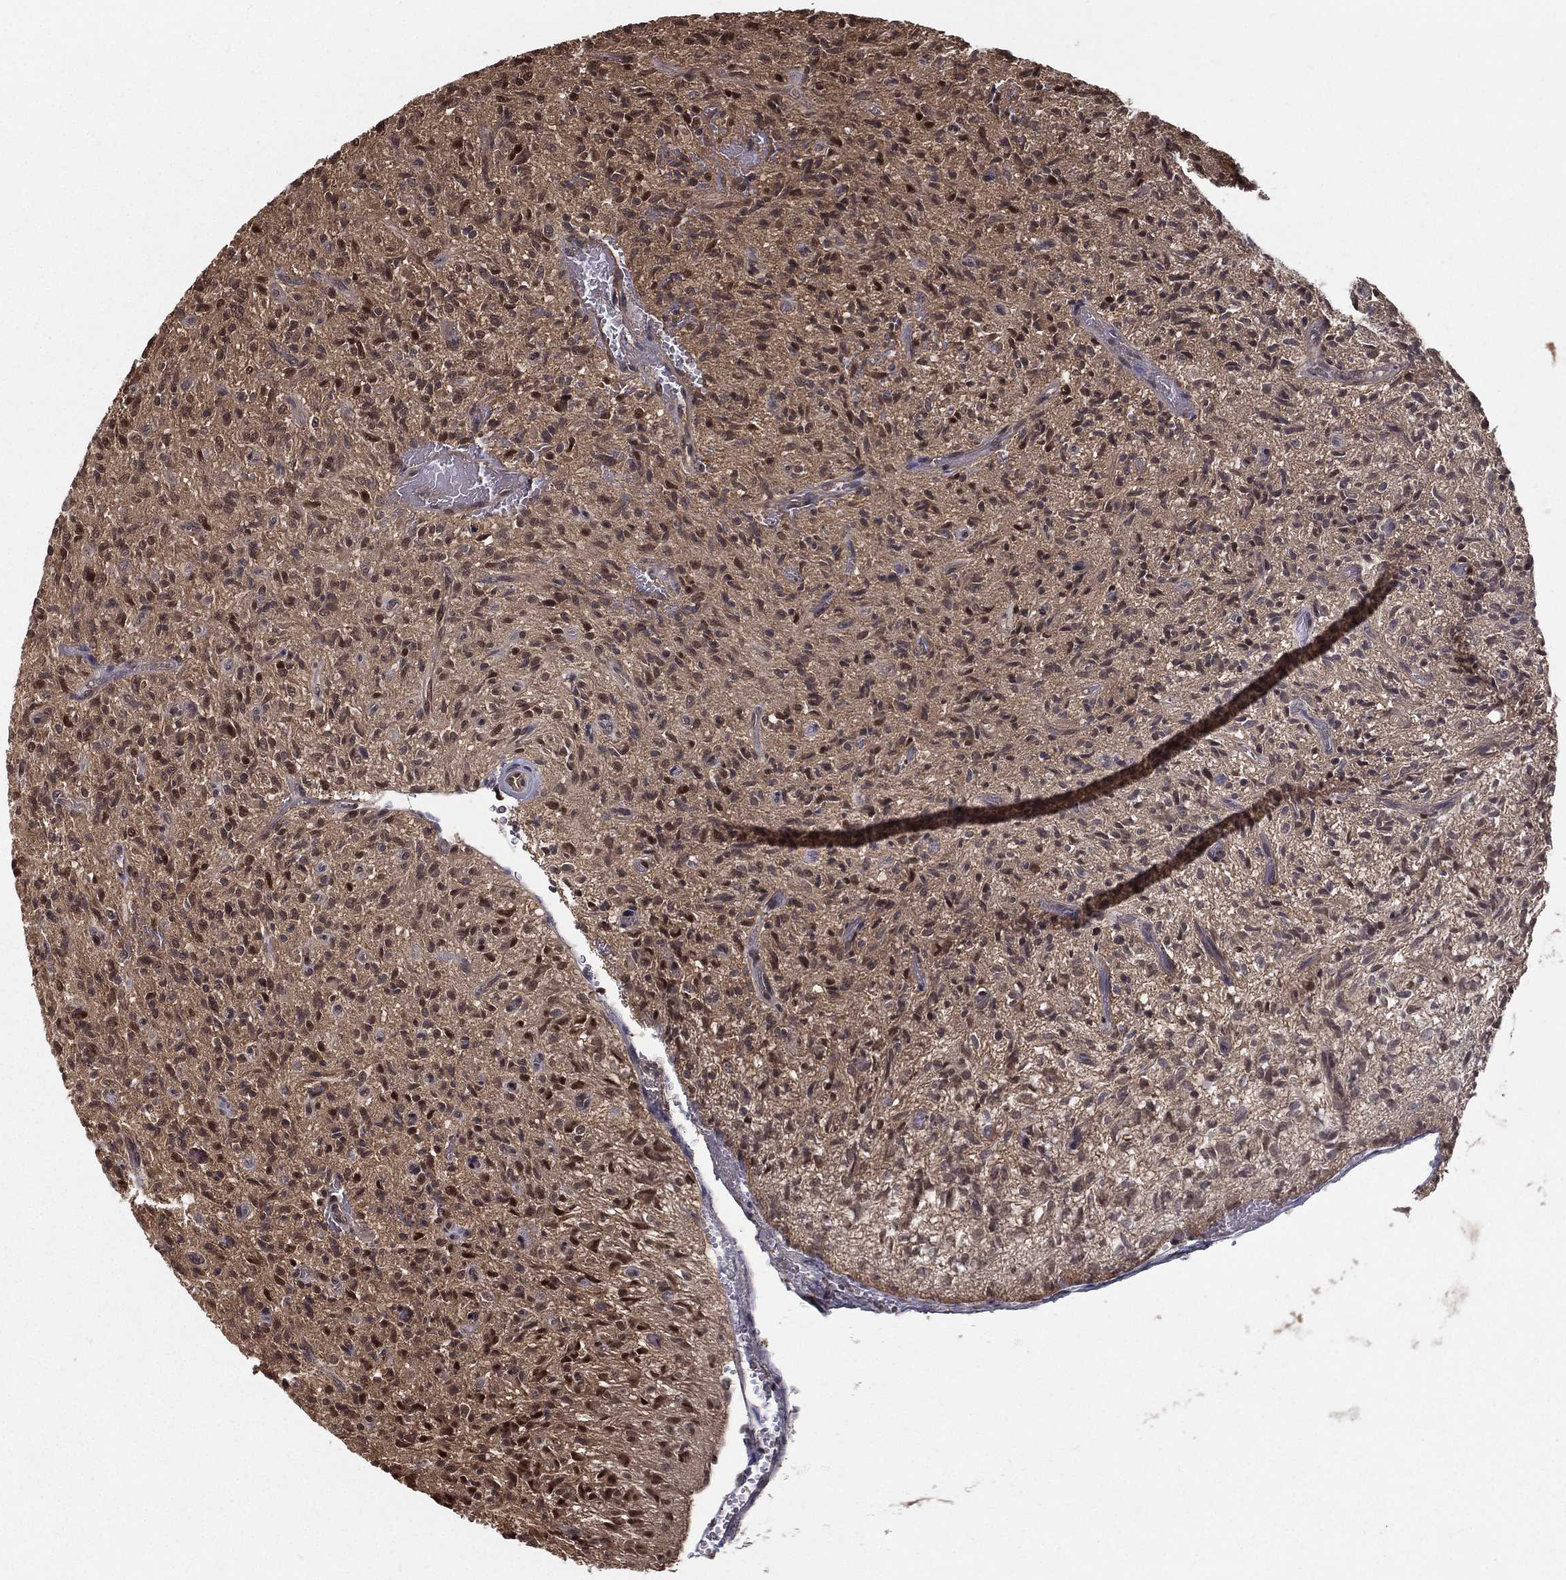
{"staining": {"intensity": "moderate", "quantity": "25%-75%", "location": "nuclear"}, "tissue": "glioma", "cell_type": "Tumor cells", "image_type": "cancer", "snomed": [{"axis": "morphology", "description": "Glioma, malignant, High grade"}, {"axis": "topography", "description": "Brain"}], "caption": "Malignant glioma (high-grade) was stained to show a protein in brown. There is medium levels of moderate nuclear staining in approximately 25%-75% of tumor cells.", "gene": "SLC6A6", "patient": {"sex": "male", "age": 64}}